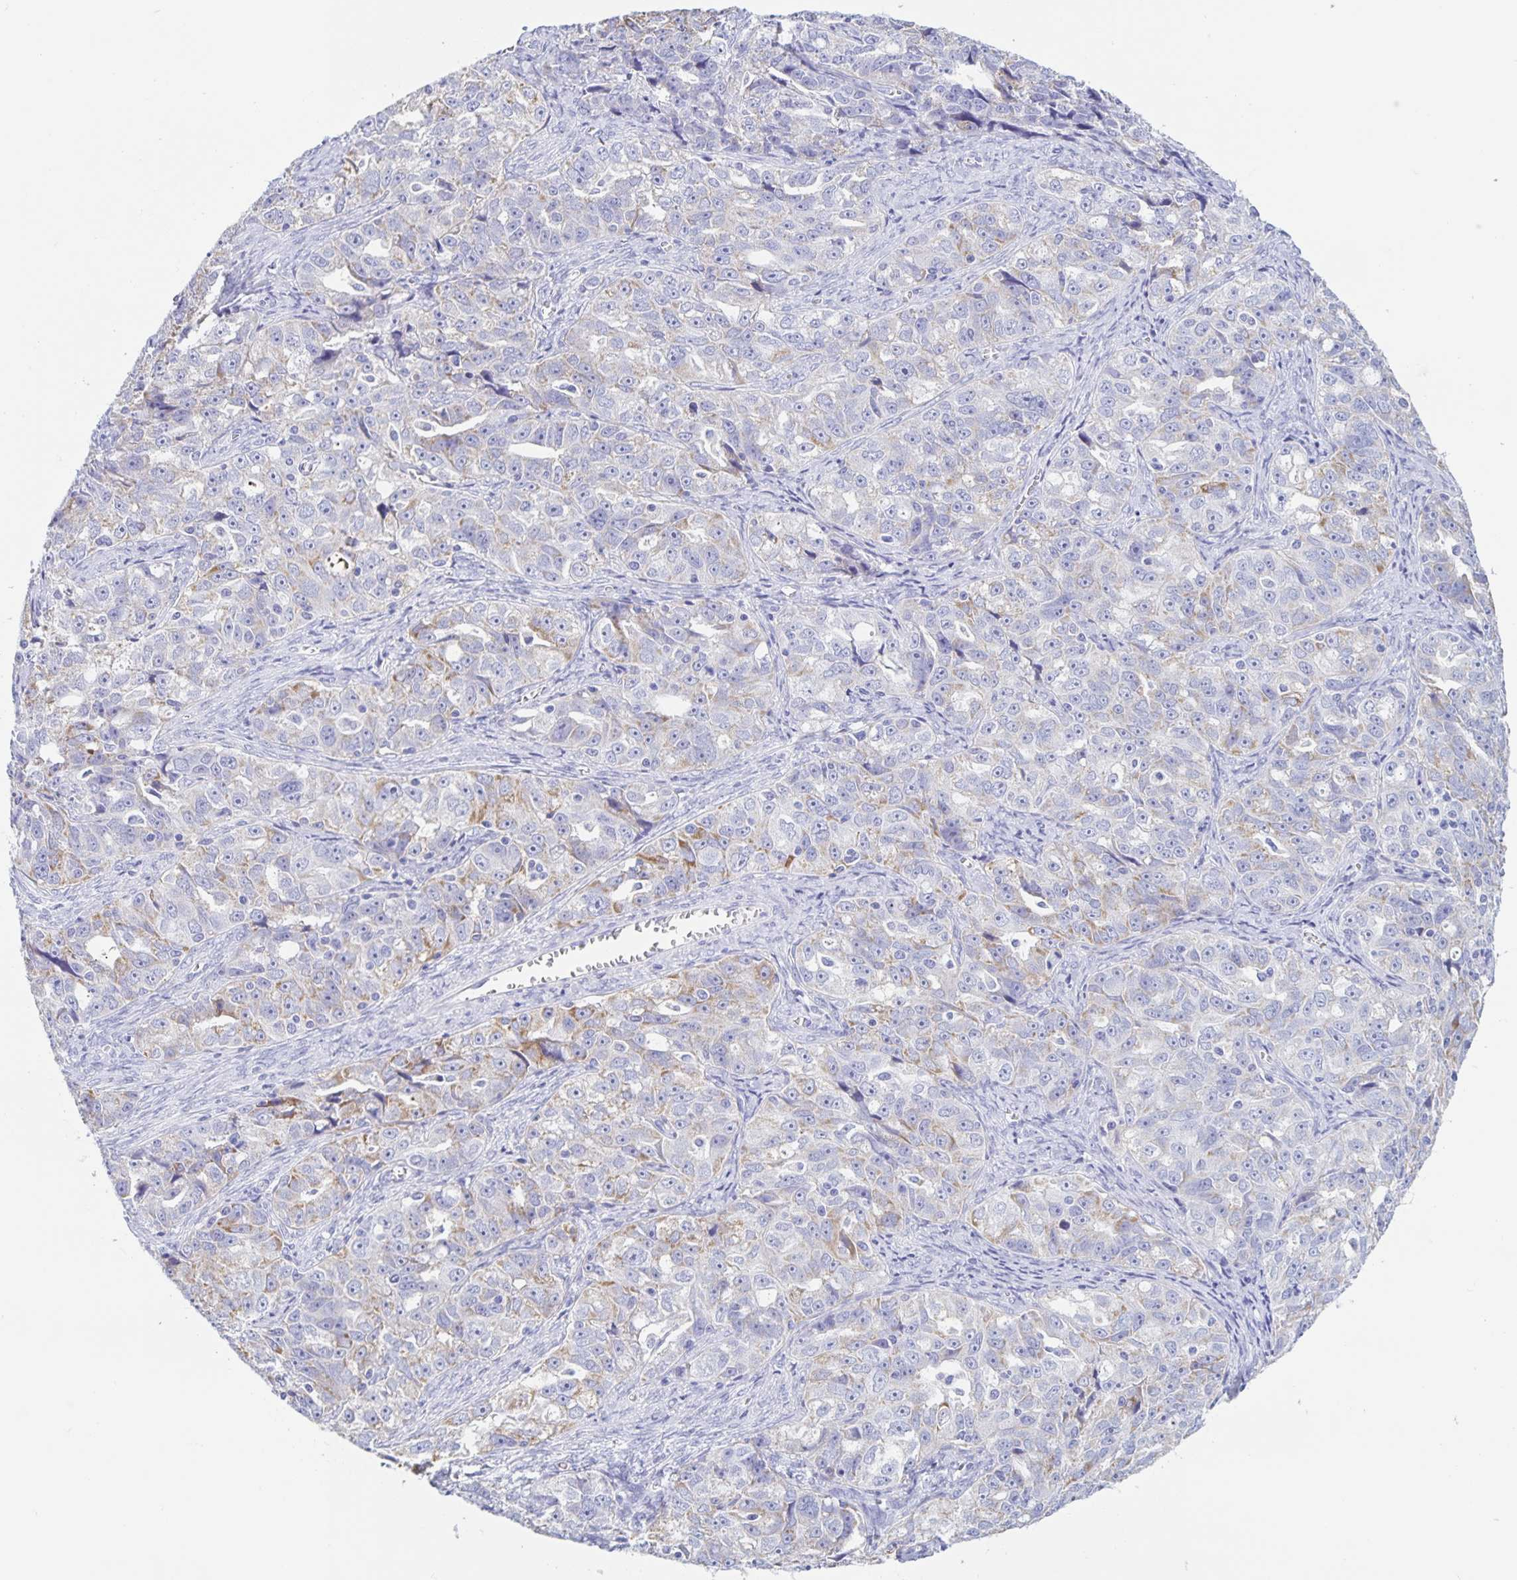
{"staining": {"intensity": "moderate", "quantity": "<25%", "location": "cytoplasmic/membranous"}, "tissue": "ovarian cancer", "cell_type": "Tumor cells", "image_type": "cancer", "snomed": [{"axis": "morphology", "description": "Cystadenocarcinoma, serous, NOS"}, {"axis": "topography", "description": "Ovary"}], "caption": "The micrograph demonstrates a brown stain indicating the presence of a protein in the cytoplasmic/membranous of tumor cells in ovarian cancer (serous cystadenocarcinoma).", "gene": "DMBT1", "patient": {"sex": "female", "age": 51}}